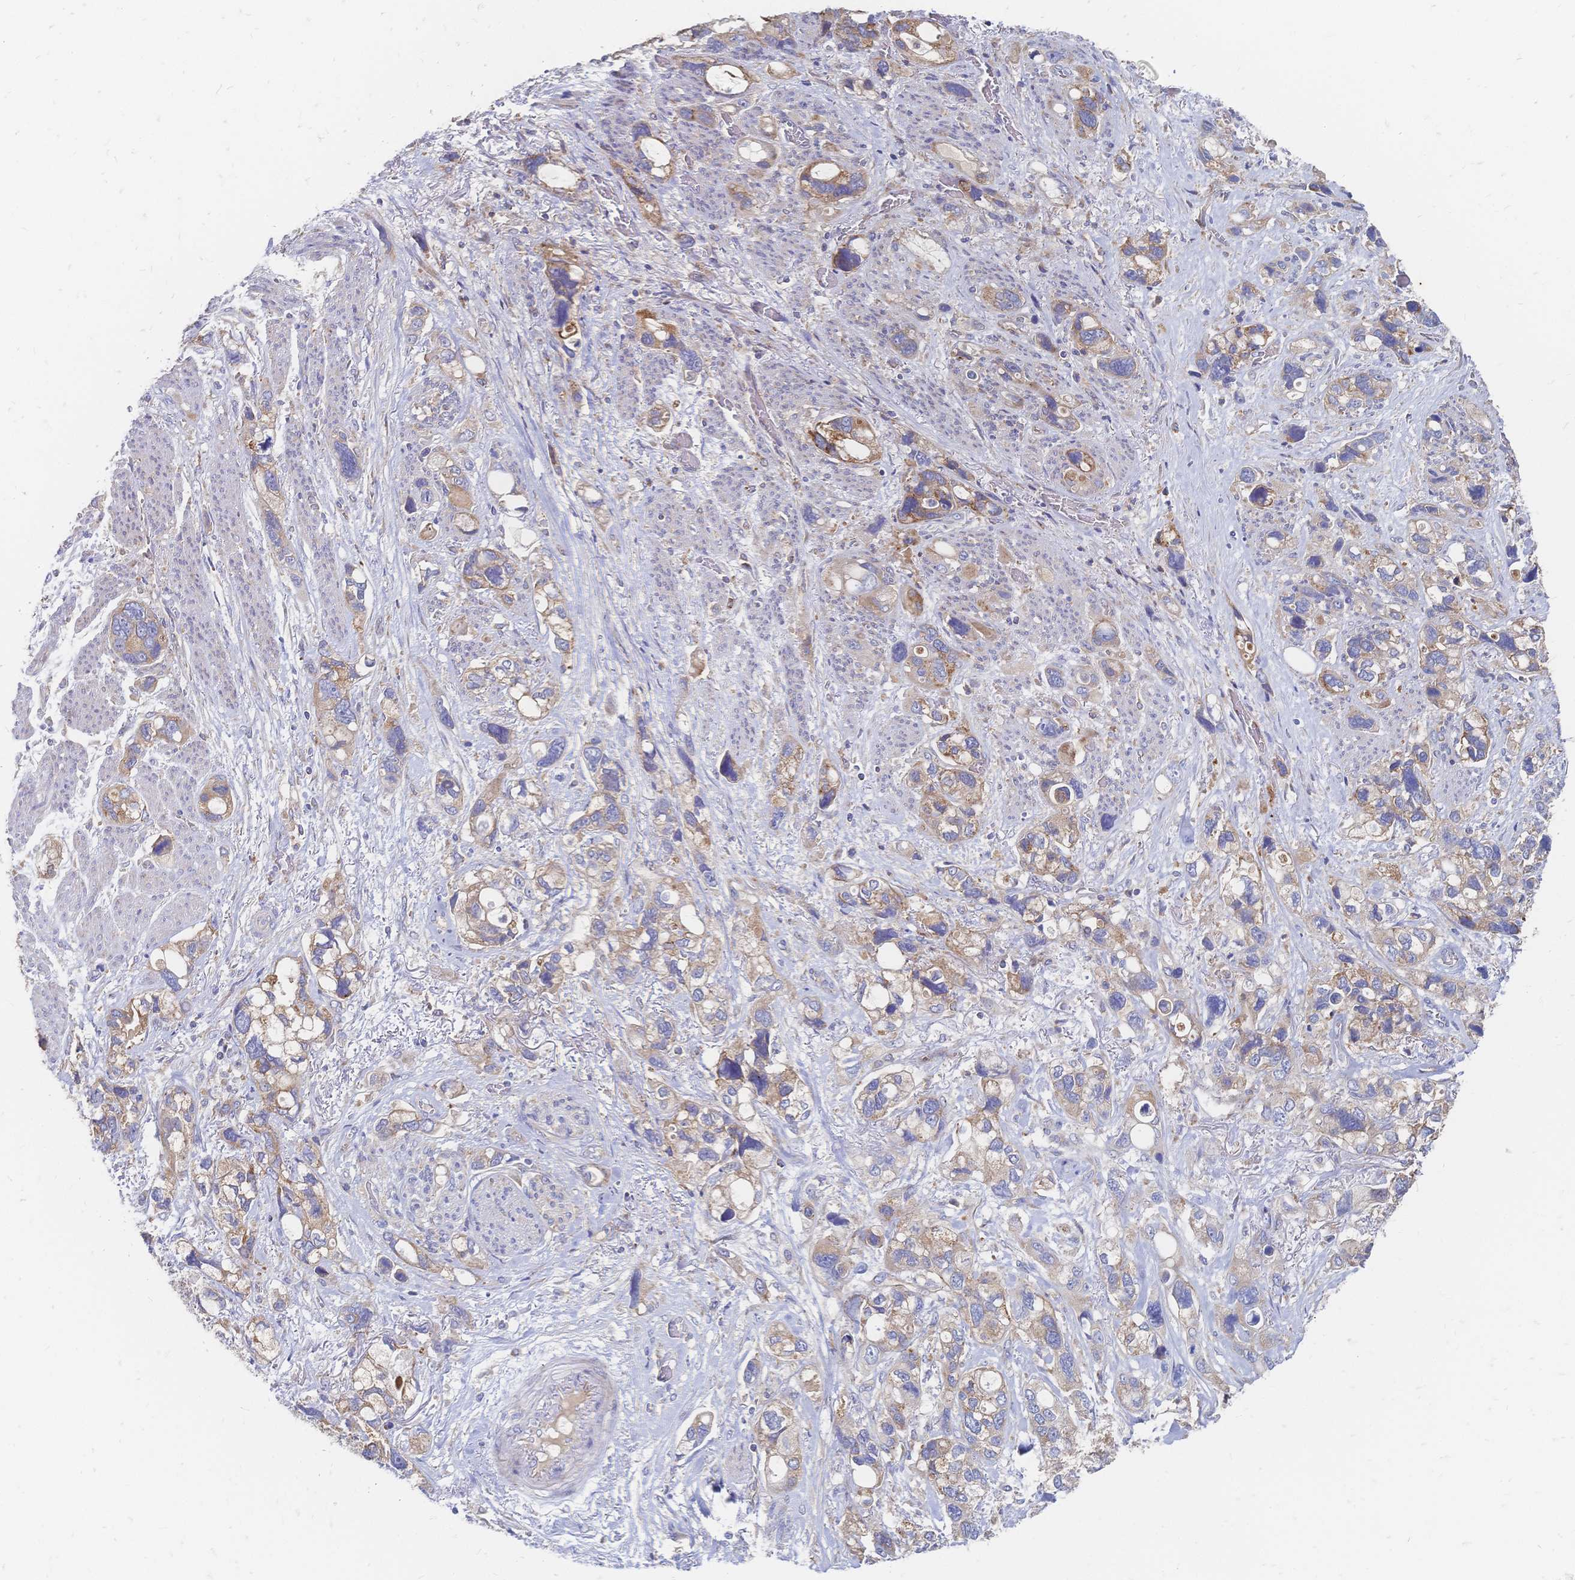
{"staining": {"intensity": "weak", "quantity": ">75%", "location": "cytoplasmic/membranous"}, "tissue": "stomach cancer", "cell_type": "Tumor cells", "image_type": "cancer", "snomed": [{"axis": "morphology", "description": "Adenocarcinoma, NOS"}, {"axis": "topography", "description": "Stomach, upper"}], "caption": "Stomach cancer was stained to show a protein in brown. There is low levels of weak cytoplasmic/membranous staining in approximately >75% of tumor cells.", "gene": "SORBS1", "patient": {"sex": "female", "age": 81}}